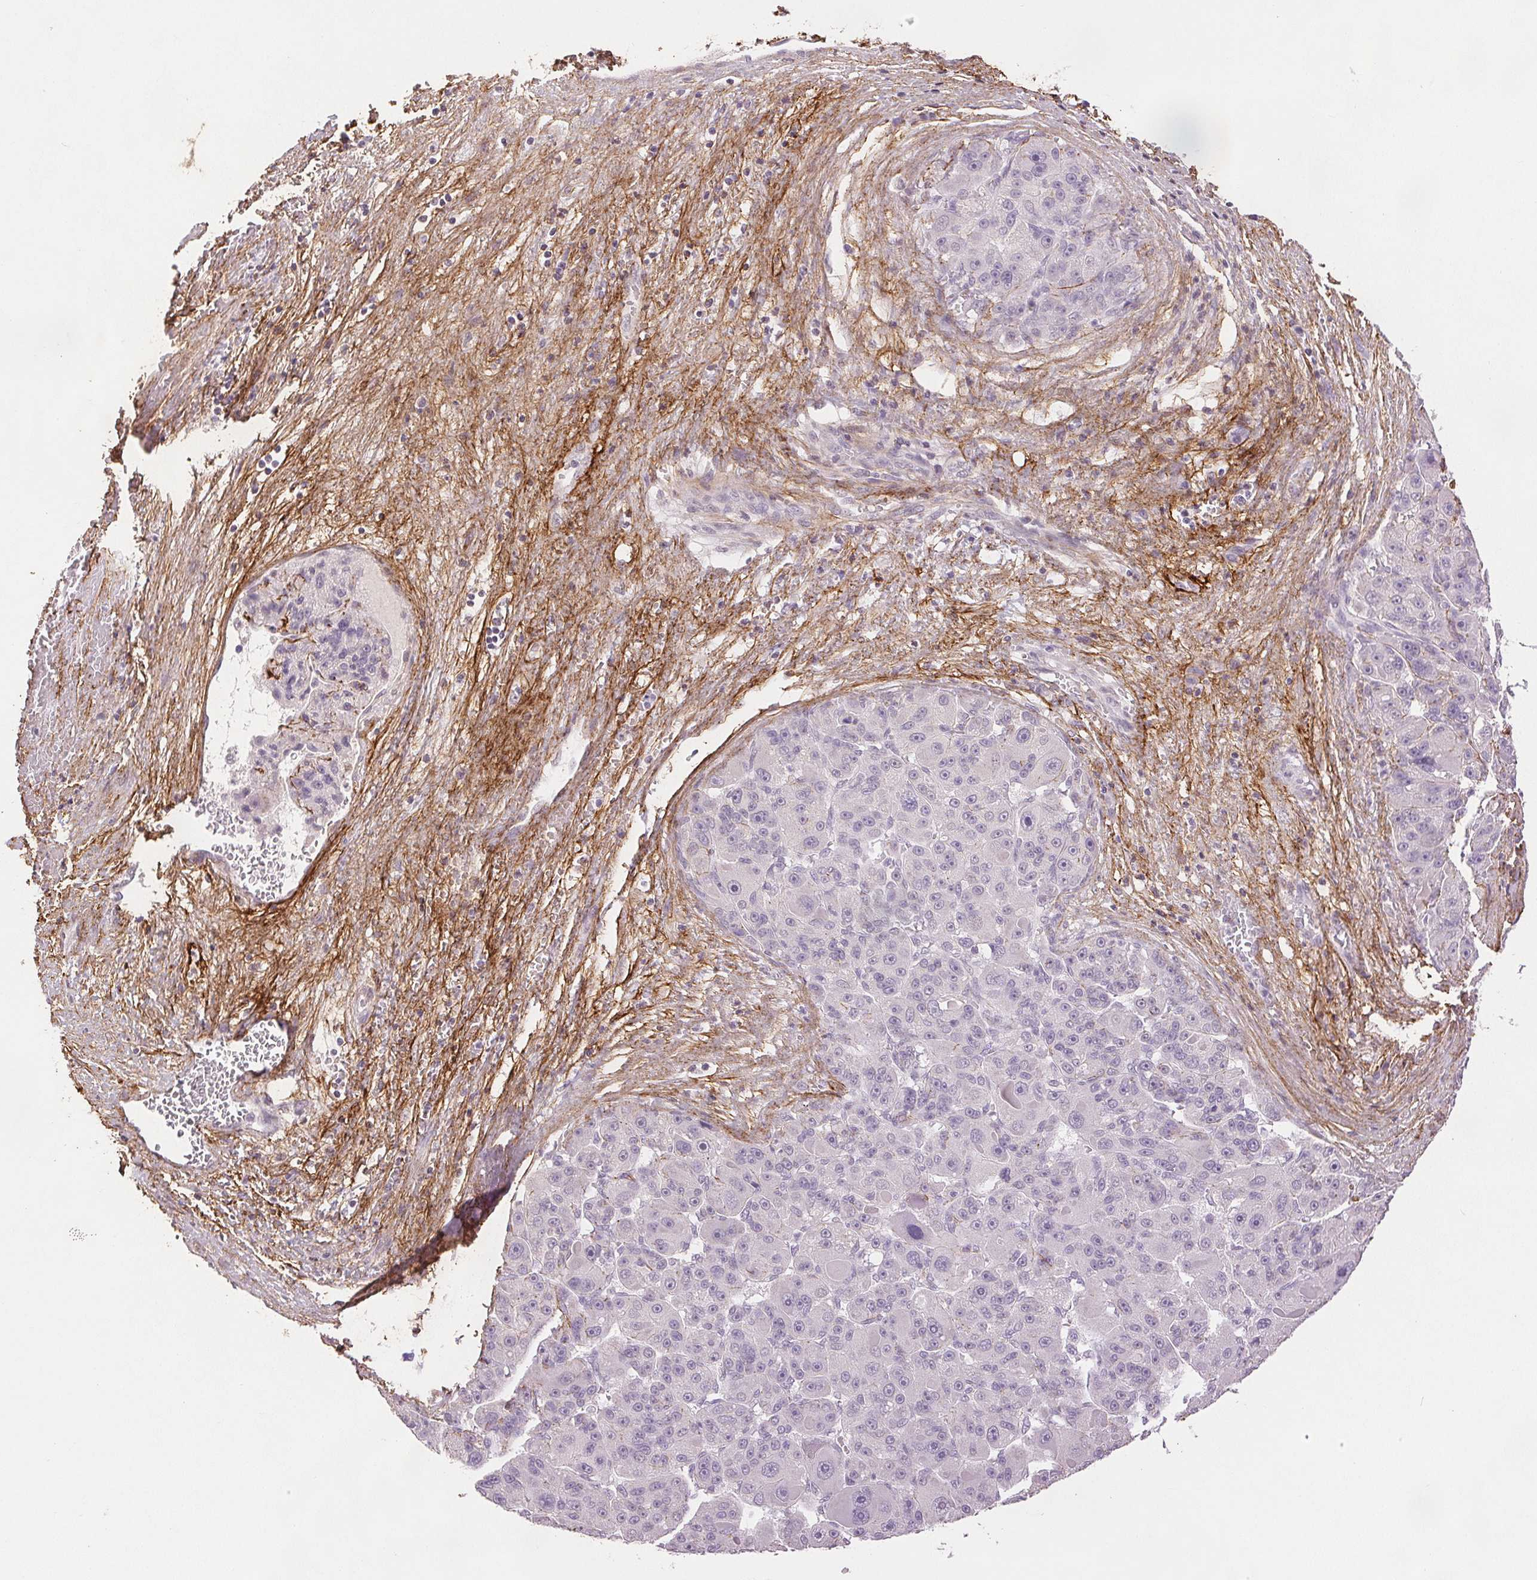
{"staining": {"intensity": "negative", "quantity": "none", "location": "none"}, "tissue": "liver cancer", "cell_type": "Tumor cells", "image_type": "cancer", "snomed": [{"axis": "morphology", "description": "Carcinoma, Hepatocellular, NOS"}, {"axis": "topography", "description": "Liver"}], "caption": "Tumor cells show no significant protein positivity in hepatocellular carcinoma (liver). Brightfield microscopy of immunohistochemistry (IHC) stained with DAB (brown) and hematoxylin (blue), captured at high magnification.", "gene": "FBN1", "patient": {"sex": "male", "age": 76}}